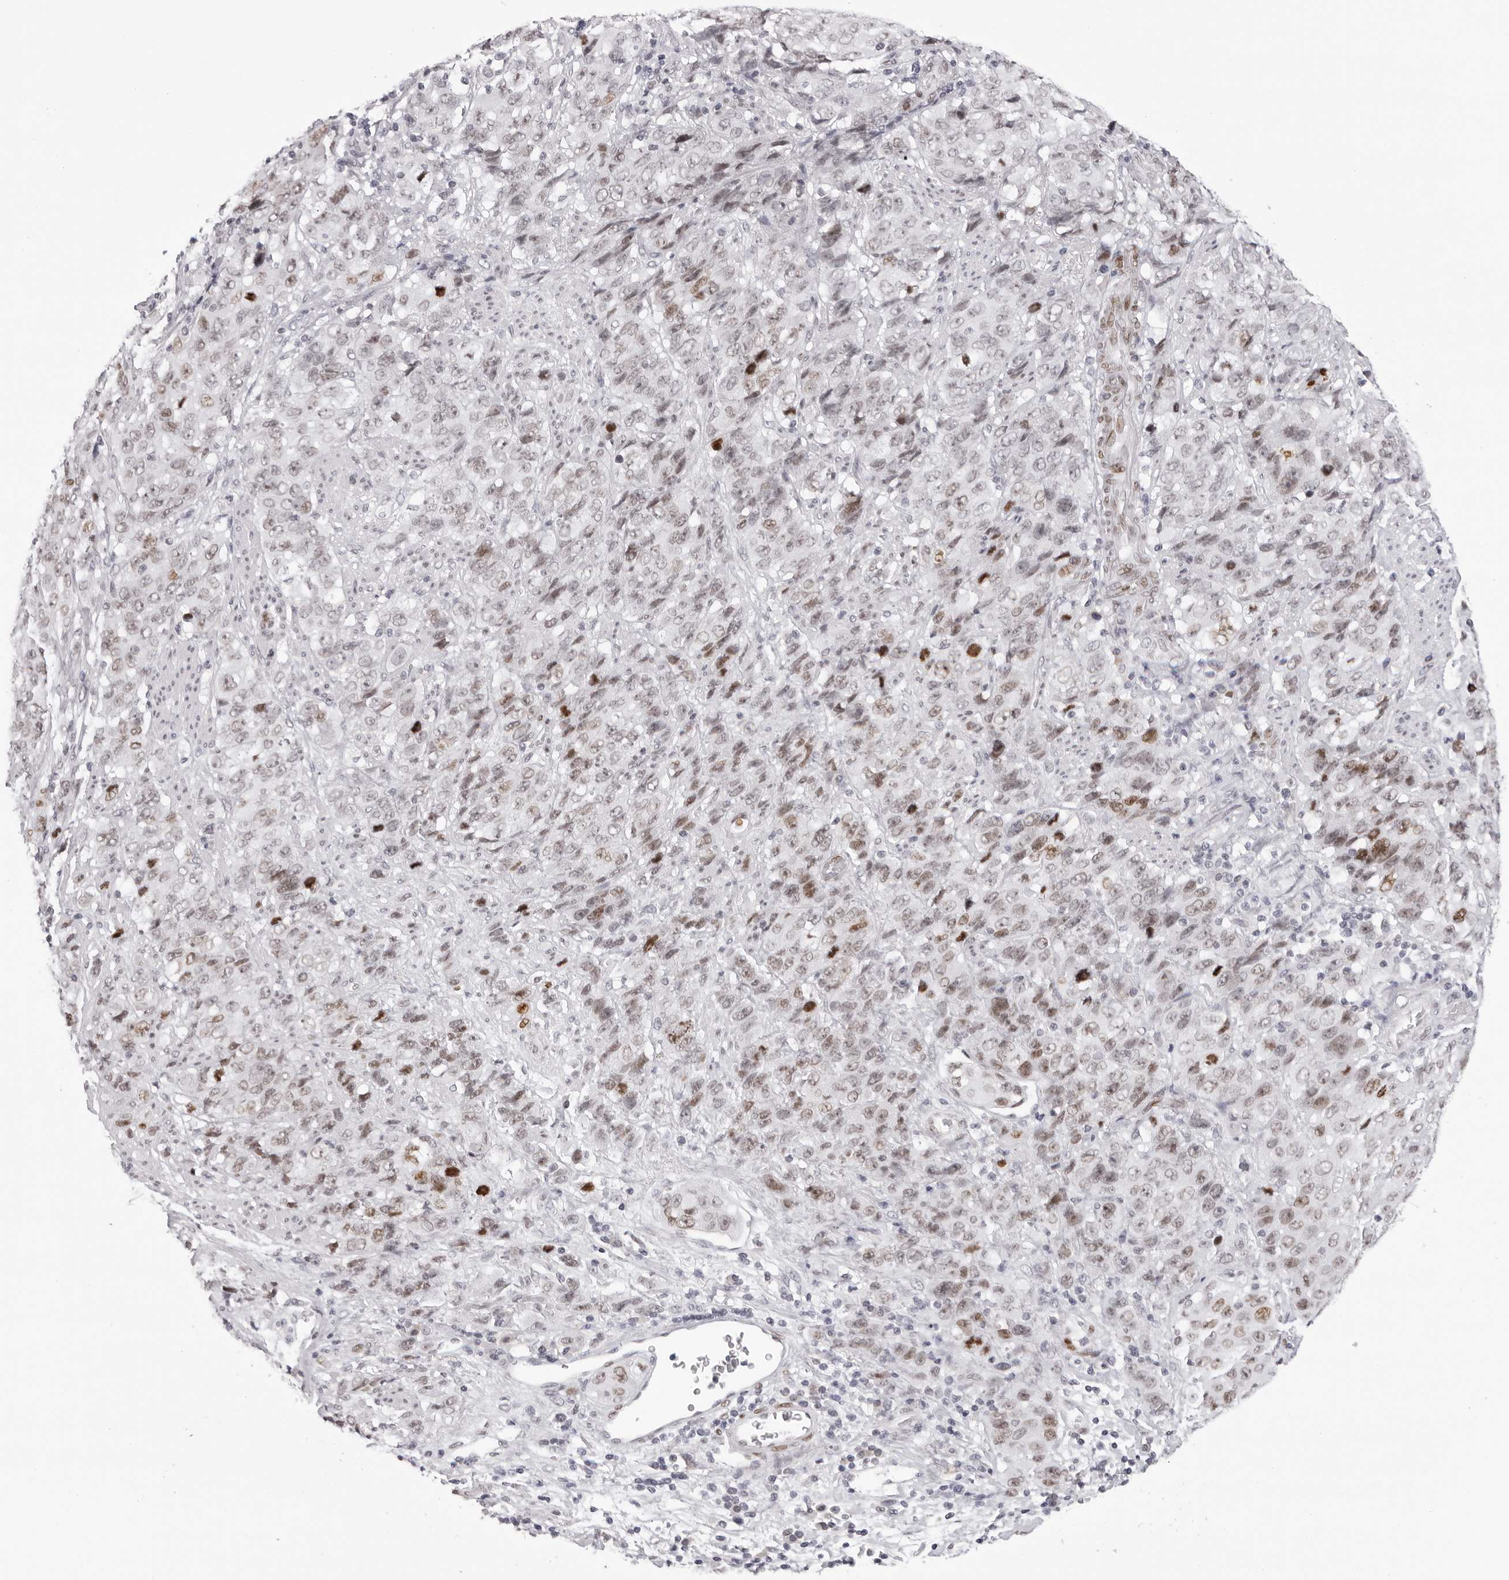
{"staining": {"intensity": "moderate", "quantity": "25%-75%", "location": "nuclear"}, "tissue": "stomach cancer", "cell_type": "Tumor cells", "image_type": "cancer", "snomed": [{"axis": "morphology", "description": "Adenocarcinoma, NOS"}, {"axis": "topography", "description": "Stomach"}], "caption": "Stomach cancer (adenocarcinoma) was stained to show a protein in brown. There is medium levels of moderate nuclear staining in approximately 25%-75% of tumor cells. (Brightfield microscopy of DAB IHC at high magnification).", "gene": "MAFK", "patient": {"sex": "male", "age": 48}}